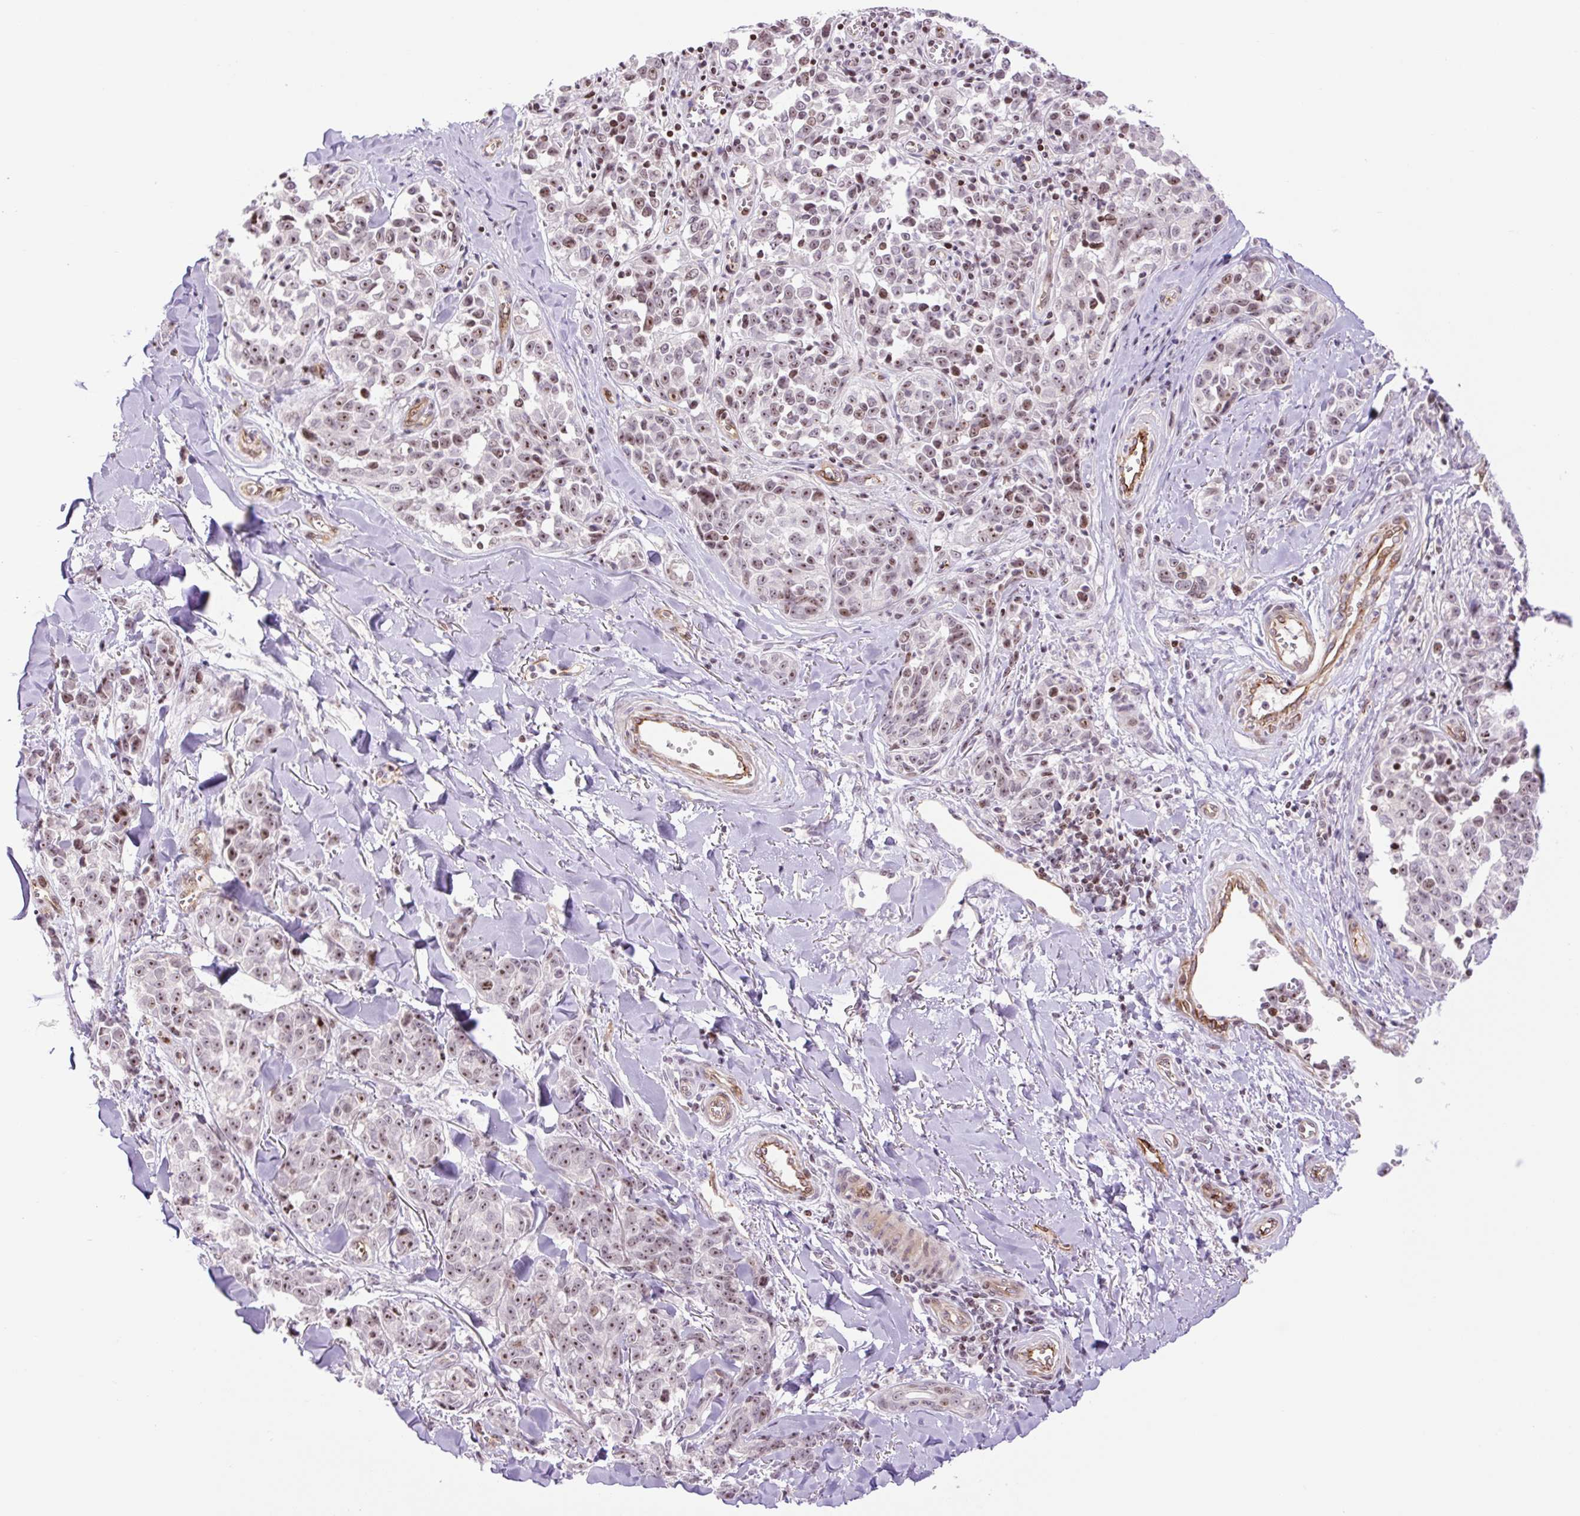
{"staining": {"intensity": "moderate", "quantity": ">75%", "location": "nuclear"}, "tissue": "melanoma", "cell_type": "Tumor cells", "image_type": "cancer", "snomed": [{"axis": "morphology", "description": "Malignant melanoma, NOS"}, {"axis": "topography", "description": "Skin"}], "caption": "Immunohistochemistry of melanoma displays medium levels of moderate nuclear staining in approximately >75% of tumor cells. The staining is performed using DAB brown chromogen to label protein expression. The nuclei are counter-stained blue using hematoxylin.", "gene": "ZNF417", "patient": {"sex": "female", "age": 64}}